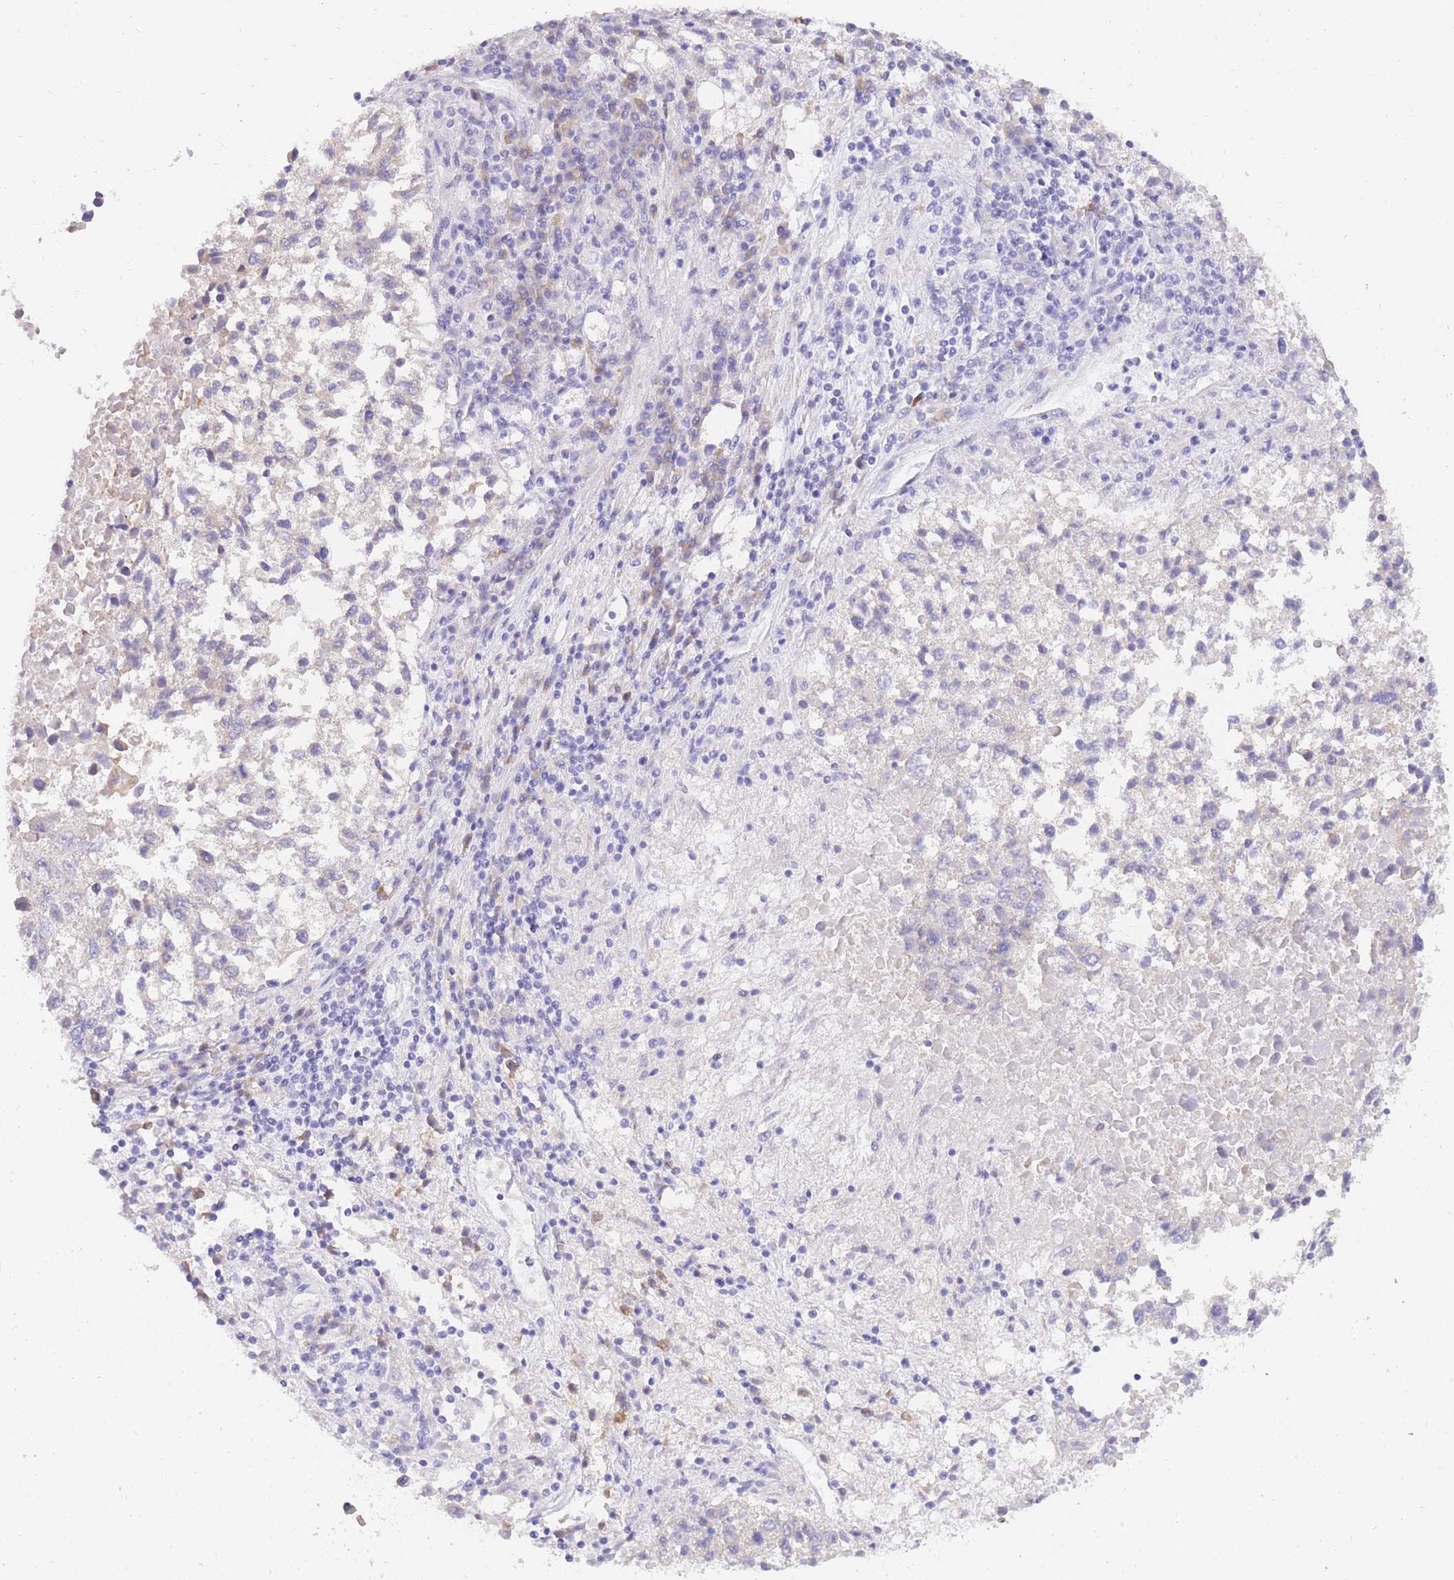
{"staining": {"intensity": "negative", "quantity": "none", "location": "none"}, "tissue": "lung cancer", "cell_type": "Tumor cells", "image_type": "cancer", "snomed": [{"axis": "morphology", "description": "Squamous cell carcinoma, NOS"}, {"axis": "topography", "description": "Lung"}], "caption": "Immunohistochemistry of human lung cancer demonstrates no positivity in tumor cells.", "gene": "SSUH2", "patient": {"sex": "male", "age": 73}}